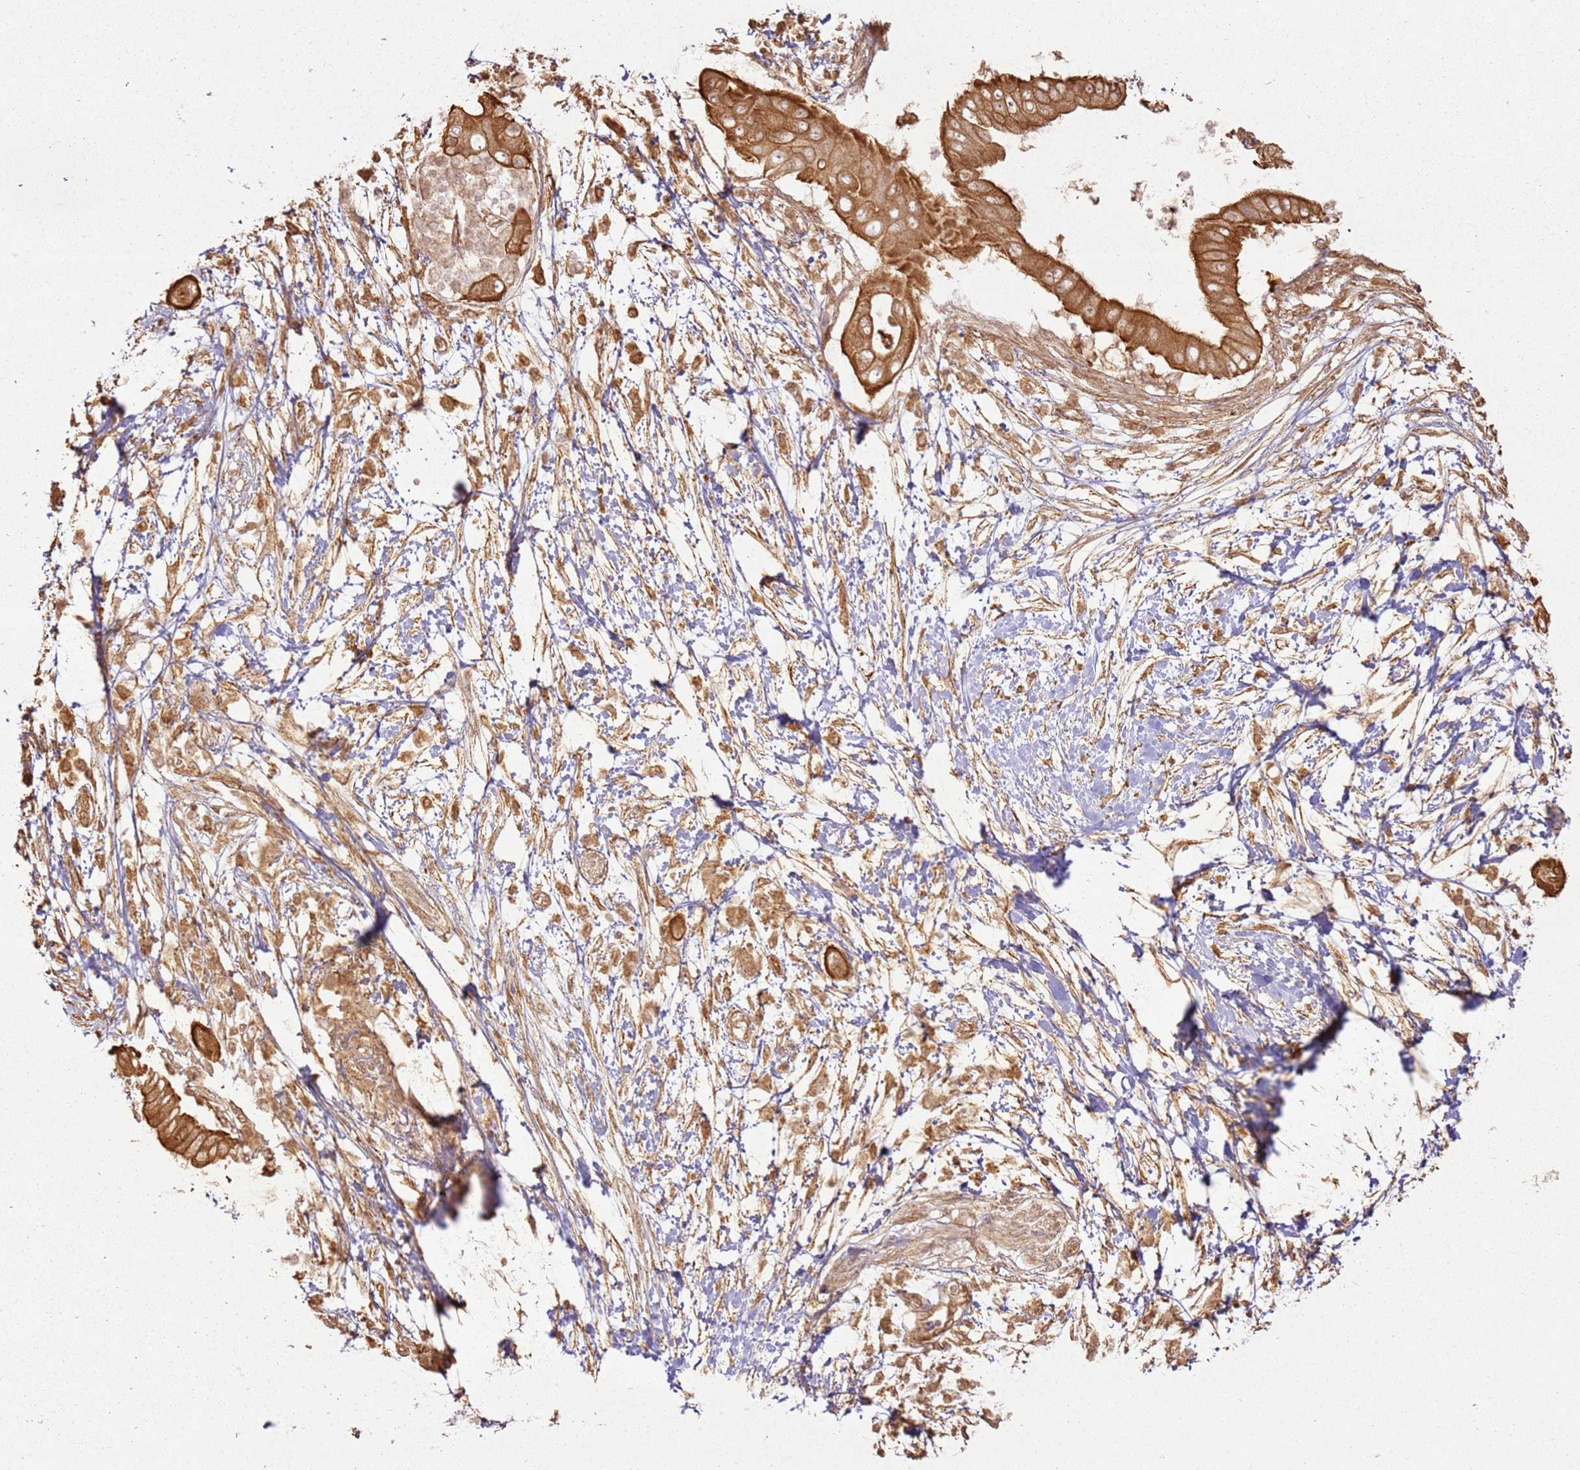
{"staining": {"intensity": "moderate", "quantity": ">75%", "location": "cytoplasmic/membranous"}, "tissue": "pancreatic cancer", "cell_type": "Tumor cells", "image_type": "cancer", "snomed": [{"axis": "morphology", "description": "Adenocarcinoma, NOS"}, {"axis": "topography", "description": "Pancreas"}], "caption": "Immunohistochemical staining of human pancreatic adenocarcinoma exhibits medium levels of moderate cytoplasmic/membranous positivity in approximately >75% of tumor cells.", "gene": "ZNF776", "patient": {"sex": "male", "age": 68}}